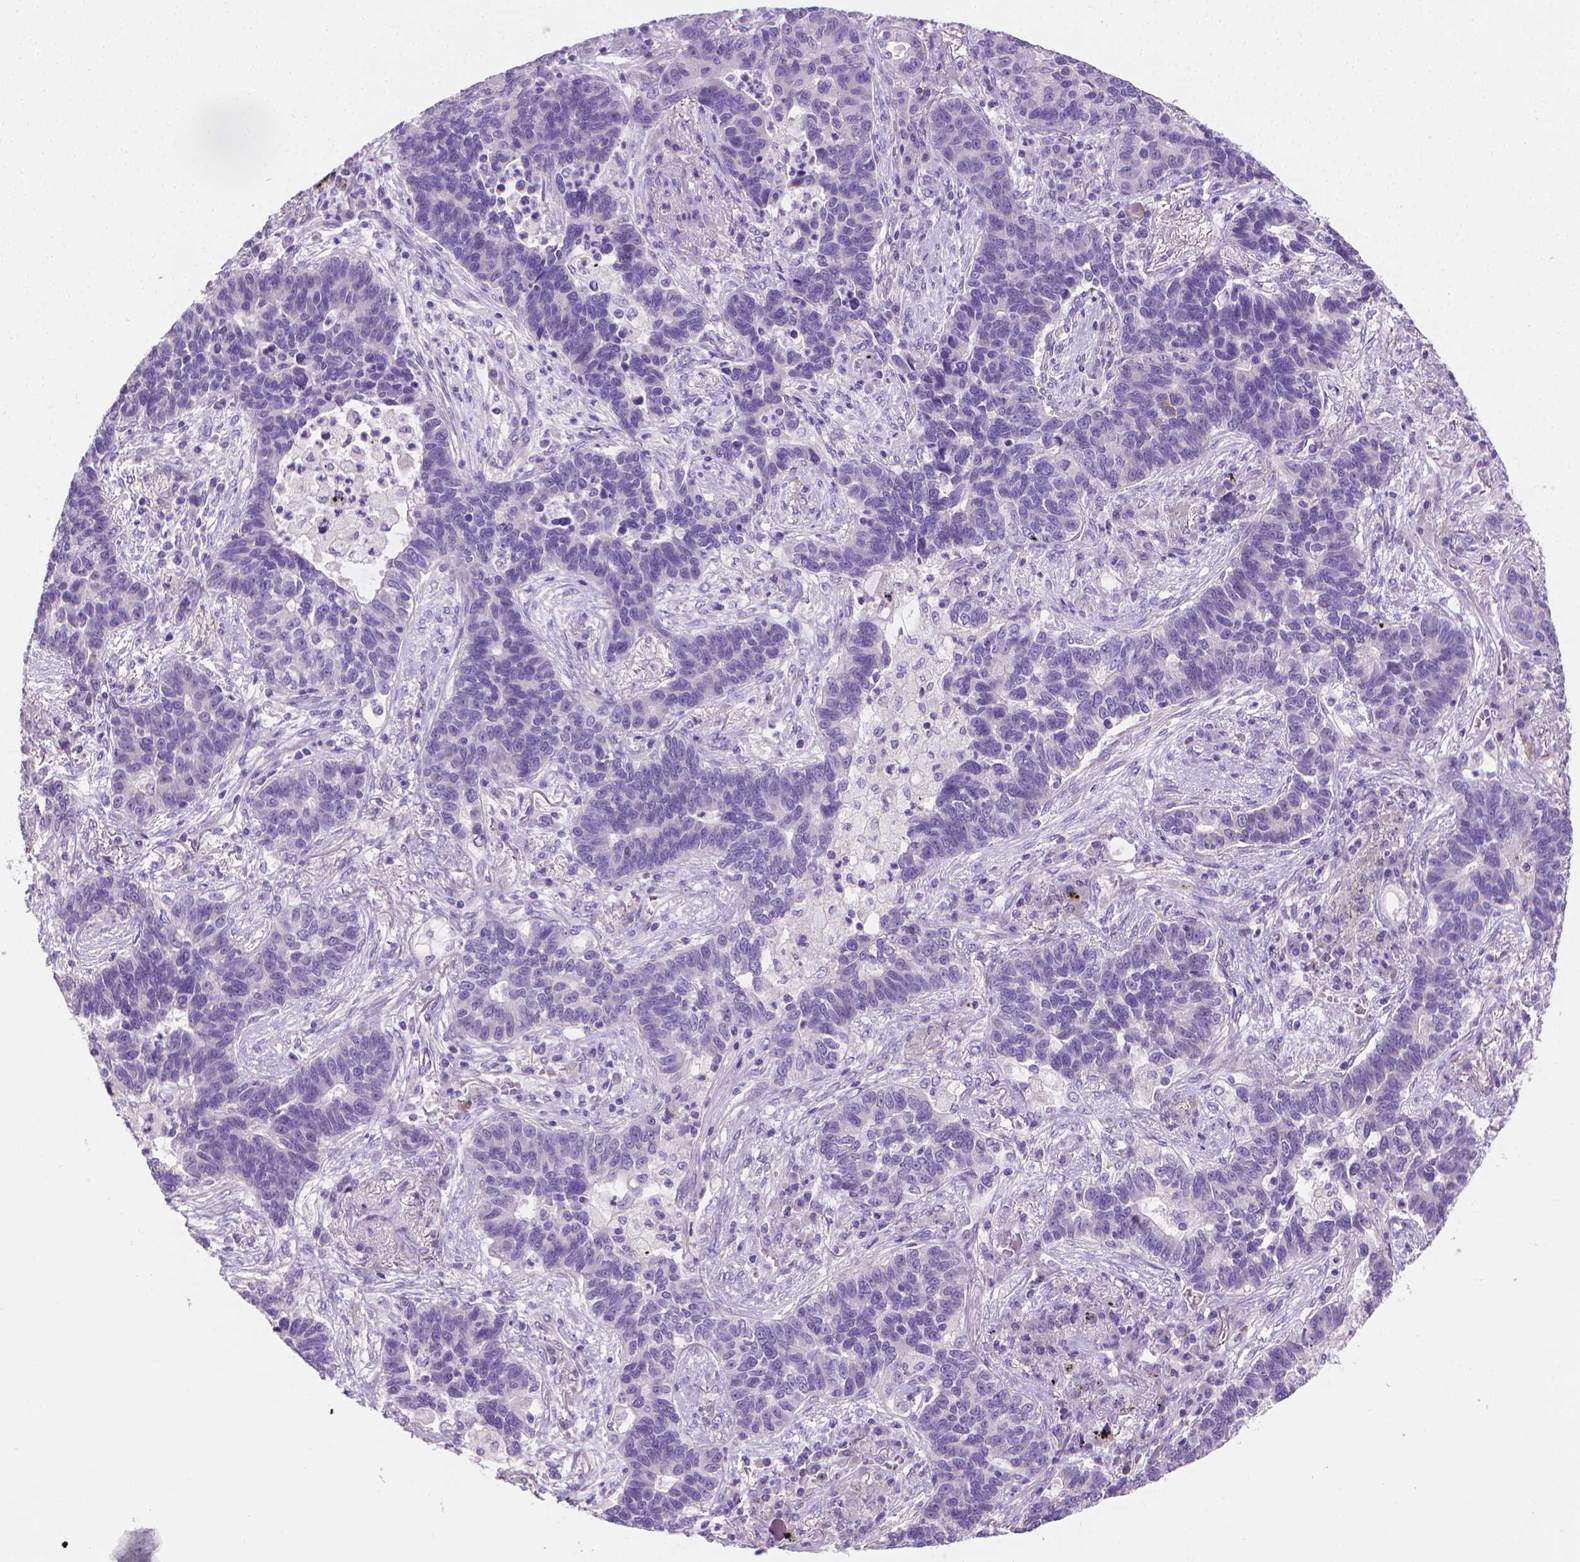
{"staining": {"intensity": "negative", "quantity": "none", "location": "none"}, "tissue": "lung cancer", "cell_type": "Tumor cells", "image_type": "cancer", "snomed": [{"axis": "morphology", "description": "Adenocarcinoma, NOS"}, {"axis": "topography", "description": "Lung"}], "caption": "Immunohistochemistry (IHC) of human adenocarcinoma (lung) exhibits no staining in tumor cells. (DAB (3,3'-diaminobenzidine) immunohistochemistry (IHC), high magnification).", "gene": "GSDMA", "patient": {"sex": "female", "age": 57}}